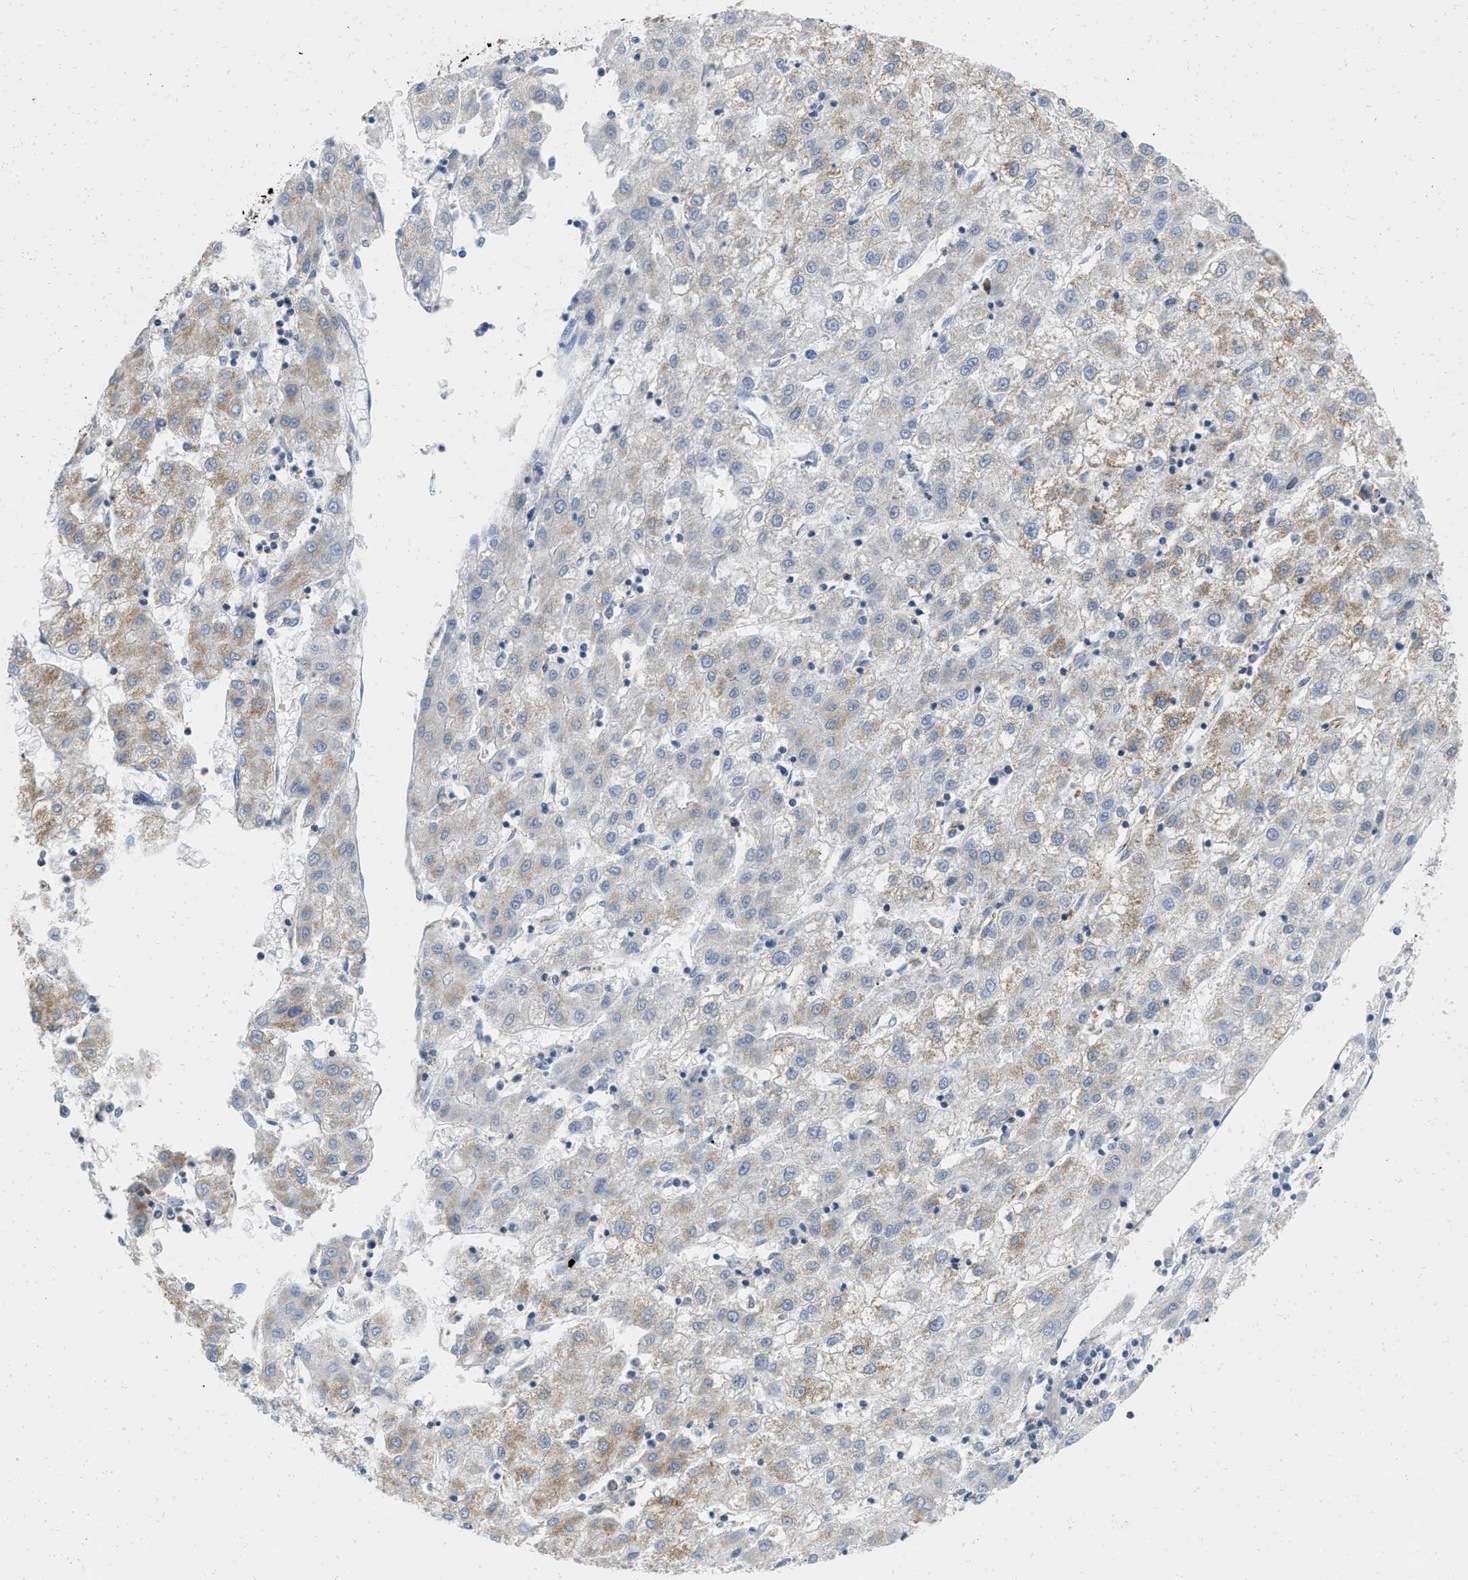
{"staining": {"intensity": "moderate", "quantity": "25%-75%", "location": "cytoplasmic/membranous"}, "tissue": "liver cancer", "cell_type": "Tumor cells", "image_type": "cancer", "snomed": [{"axis": "morphology", "description": "Carcinoma, Hepatocellular, NOS"}, {"axis": "topography", "description": "Liver"}], "caption": "Protein expression analysis of liver hepatocellular carcinoma reveals moderate cytoplasmic/membranous positivity in approximately 25%-75% of tumor cells.", "gene": "GRB10", "patient": {"sex": "male", "age": 72}}